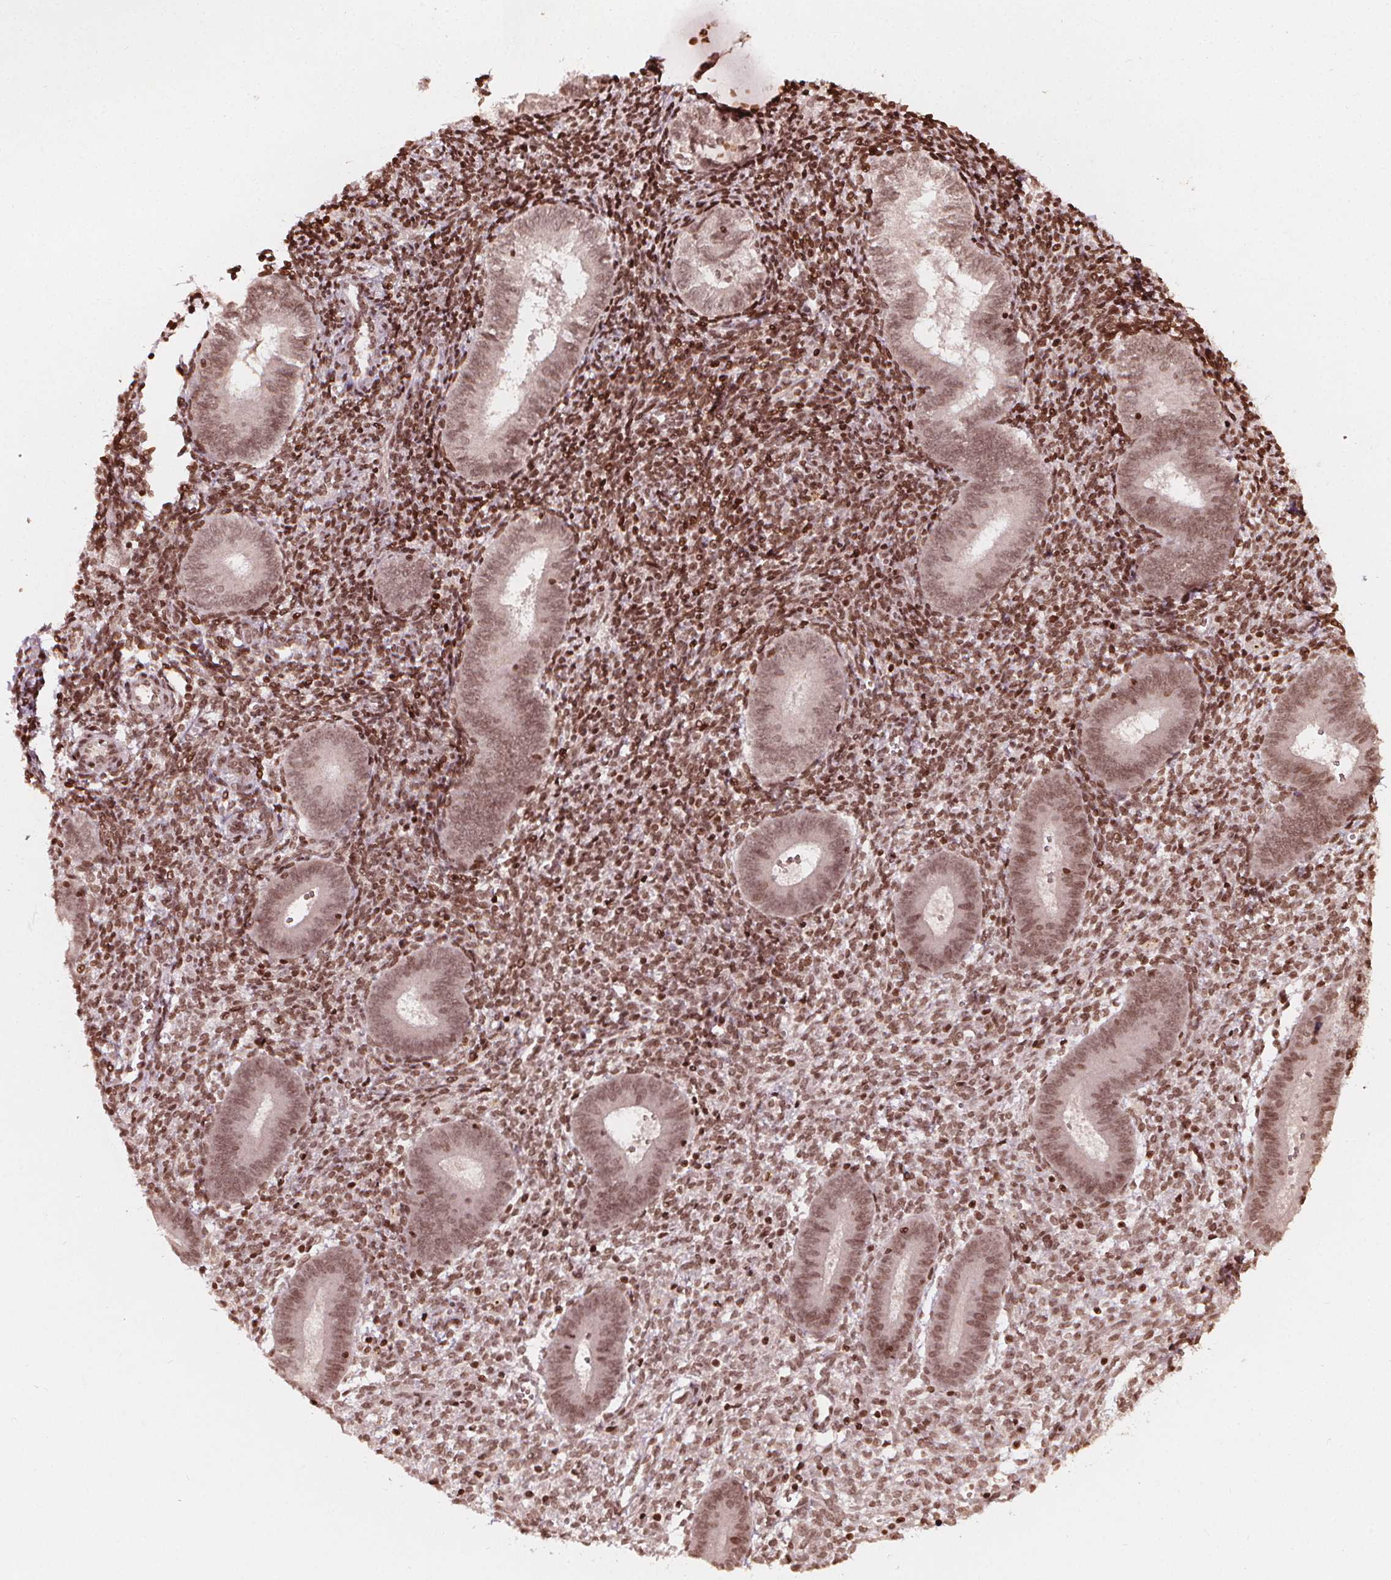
{"staining": {"intensity": "moderate", "quantity": ">75%", "location": "nuclear"}, "tissue": "endometrium", "cell_type": "Cells in endometrial stroma", "image_type": "normal", "snomed": [{"axis": "morphology", "description": "Normal tissue, NOS"}, {"axis": "topography", "description": "Endometrium"}], "caption": "This photomicrograph shows normal endometrium stained with immunohistochemistry (IHC) to label a protein in brown. The nuclear of cells in endometrial stroma show moderate positivity for the protein. Nuclei are counter-stained blue.", "gene": "H3C14", "patient": {"sex": "female", "age": 25}}